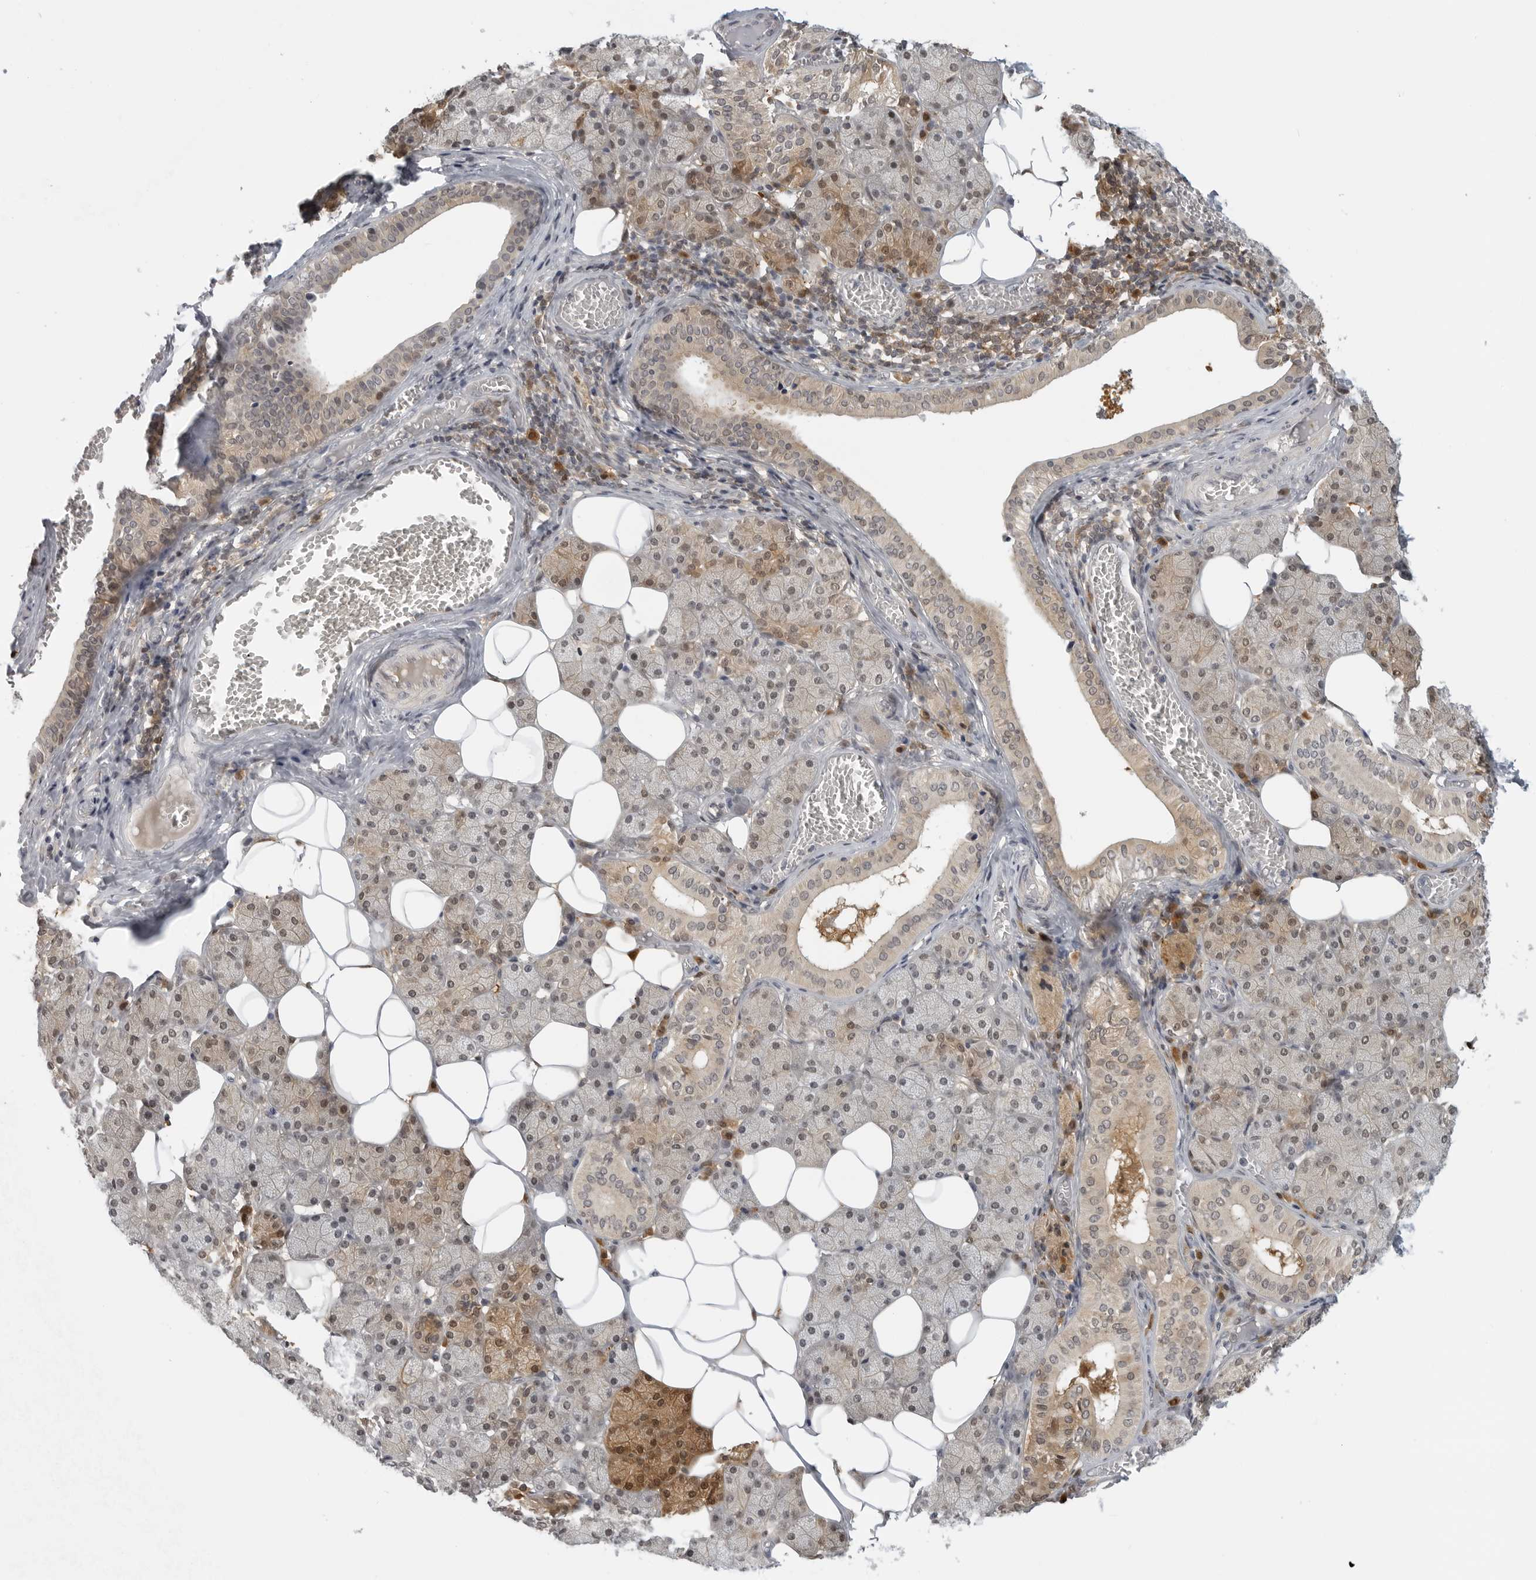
{"staining": {"intensity": "weak", "quantity": ">75%", "location": "cytoplasmic/membranous,nuclear"}, "tissue": "salivary gland", "cell_type": "Glandular cells", "image_type": "normal", "snomed": [{"axis": "morphology", "description": "Normal tissue, NOS"}, {"axis": "topography", "description": "Salivary gland"}], "caption": "A low amount of weak cytoplasmic/membranous,nuclear expression is present in approximately >75% of glandular cells in unremarkable salivary gland. Immunohistochemistry (ihc) stains the protein of interest in brown and the nuclei are stained blue.", "gene": "CTIF", "patient": {"sex": "female", "age": 33}}